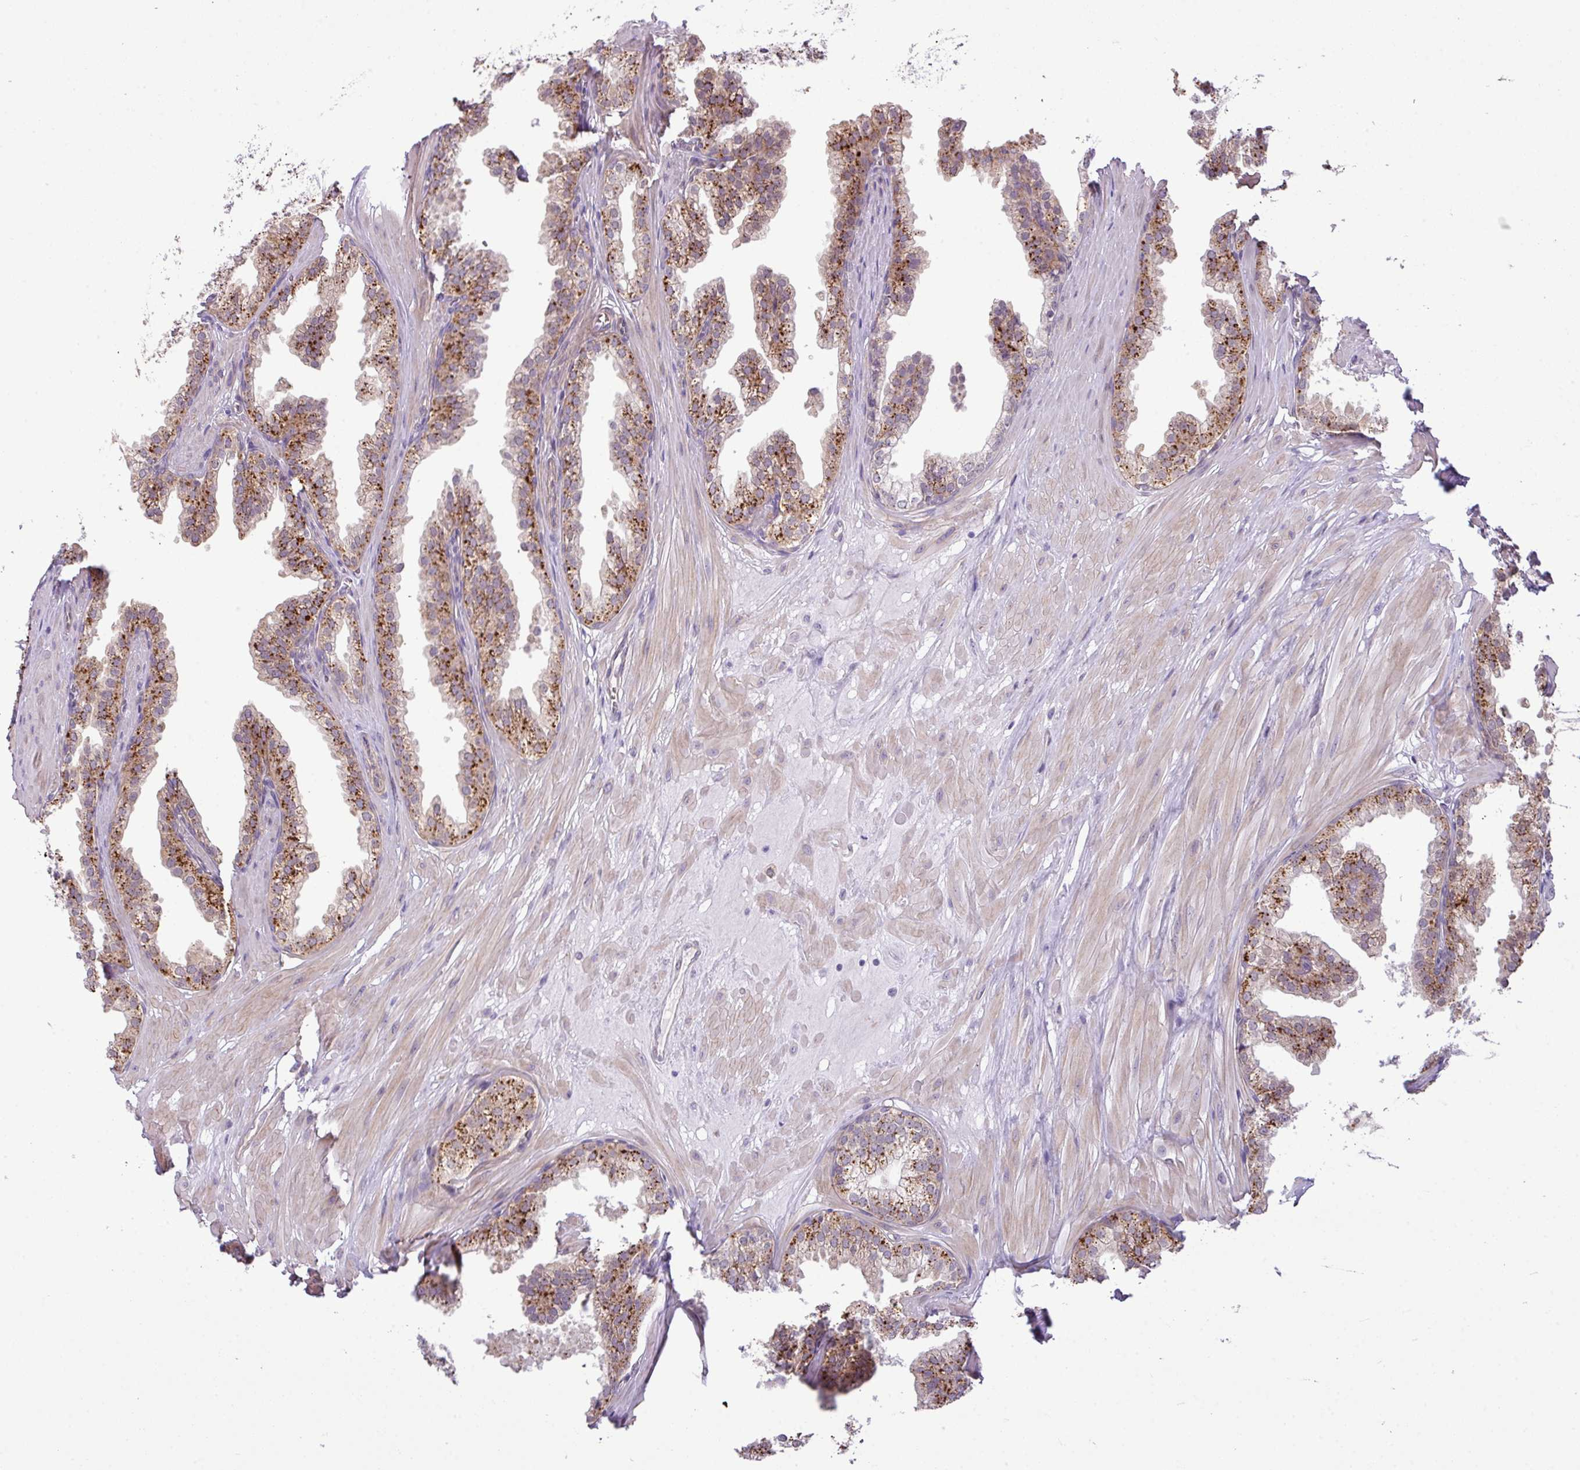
{"staining": {"intensity": "strong", "quantity": ">75%", "location": "cytoplasmic/membranous"}, "tissue": "prostate", "cell_type": "Glandular cells", "image_type": "normal", "snomed": [{"axis": "morphology", "description": "Normal tissue, NOS"}, {"axis": "topography", "description": "Prostate"}, {"axis": "topography", "description": "Peripheral nerve tissue"}], "caption": "Approximately >75% of glandular cells in benign prostate show strong cytoplasmic/membranous protein staining as visualized by brown immunohistochemical staining.", "gene": "MAK16", "patient": {"sex": "male", "age": 55}}